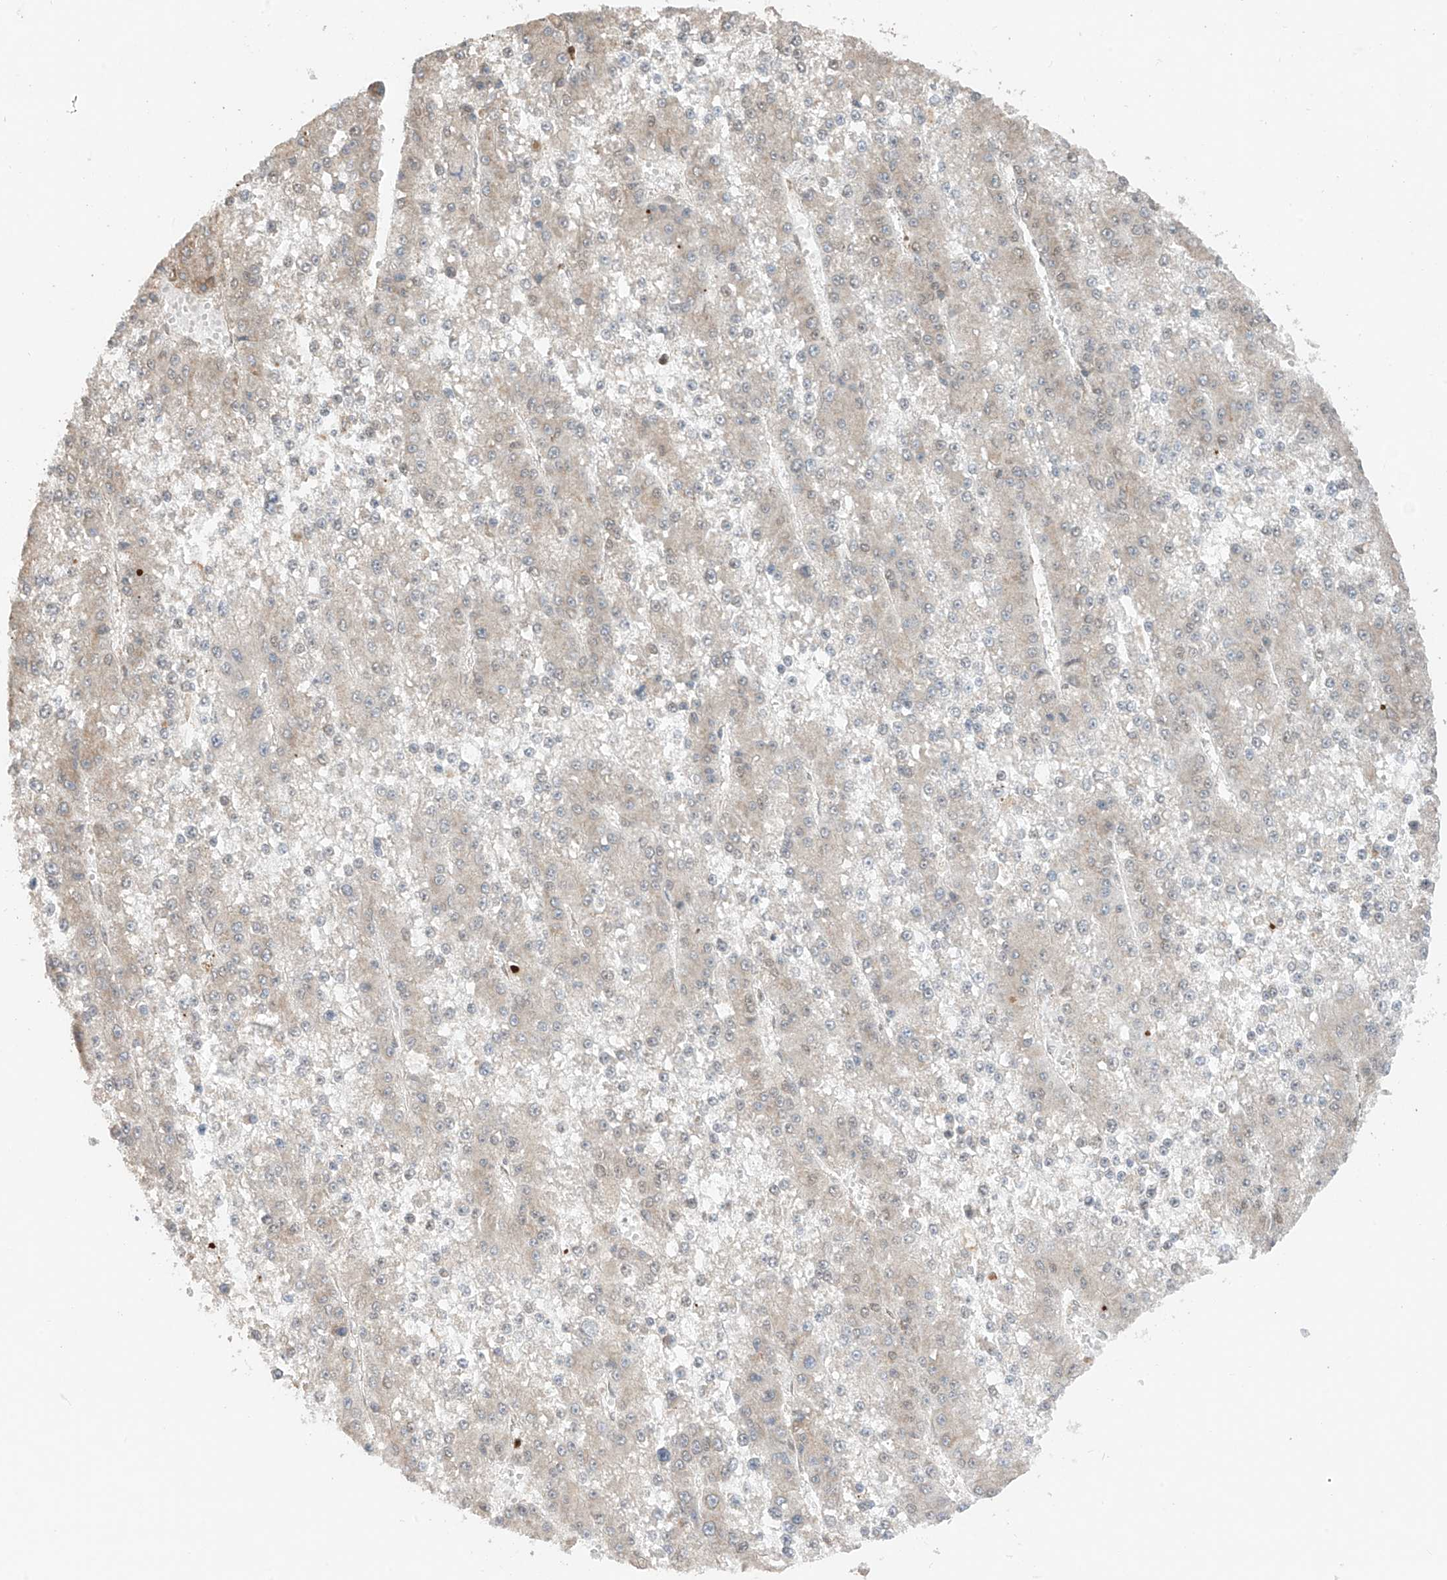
{"staining": {"intensity": "weak", "quantity": "<25%", "location": "nuclear"}, "tissue": "liver cancer", "cell_type": "Tumor cells", "image_type": "cancer", "snomed": [{"axis": "morphology", "description": "Carcinoma, Hepatocellular, NOS"}, {"axis": "topography", "description": "Liver"}], "caption": "Tumor cells are negative for brown protein staining in hepatocellular carcinoma (liver).", "gene": "AHCTF1", "patient": {"sex": "female", "age": 73}}